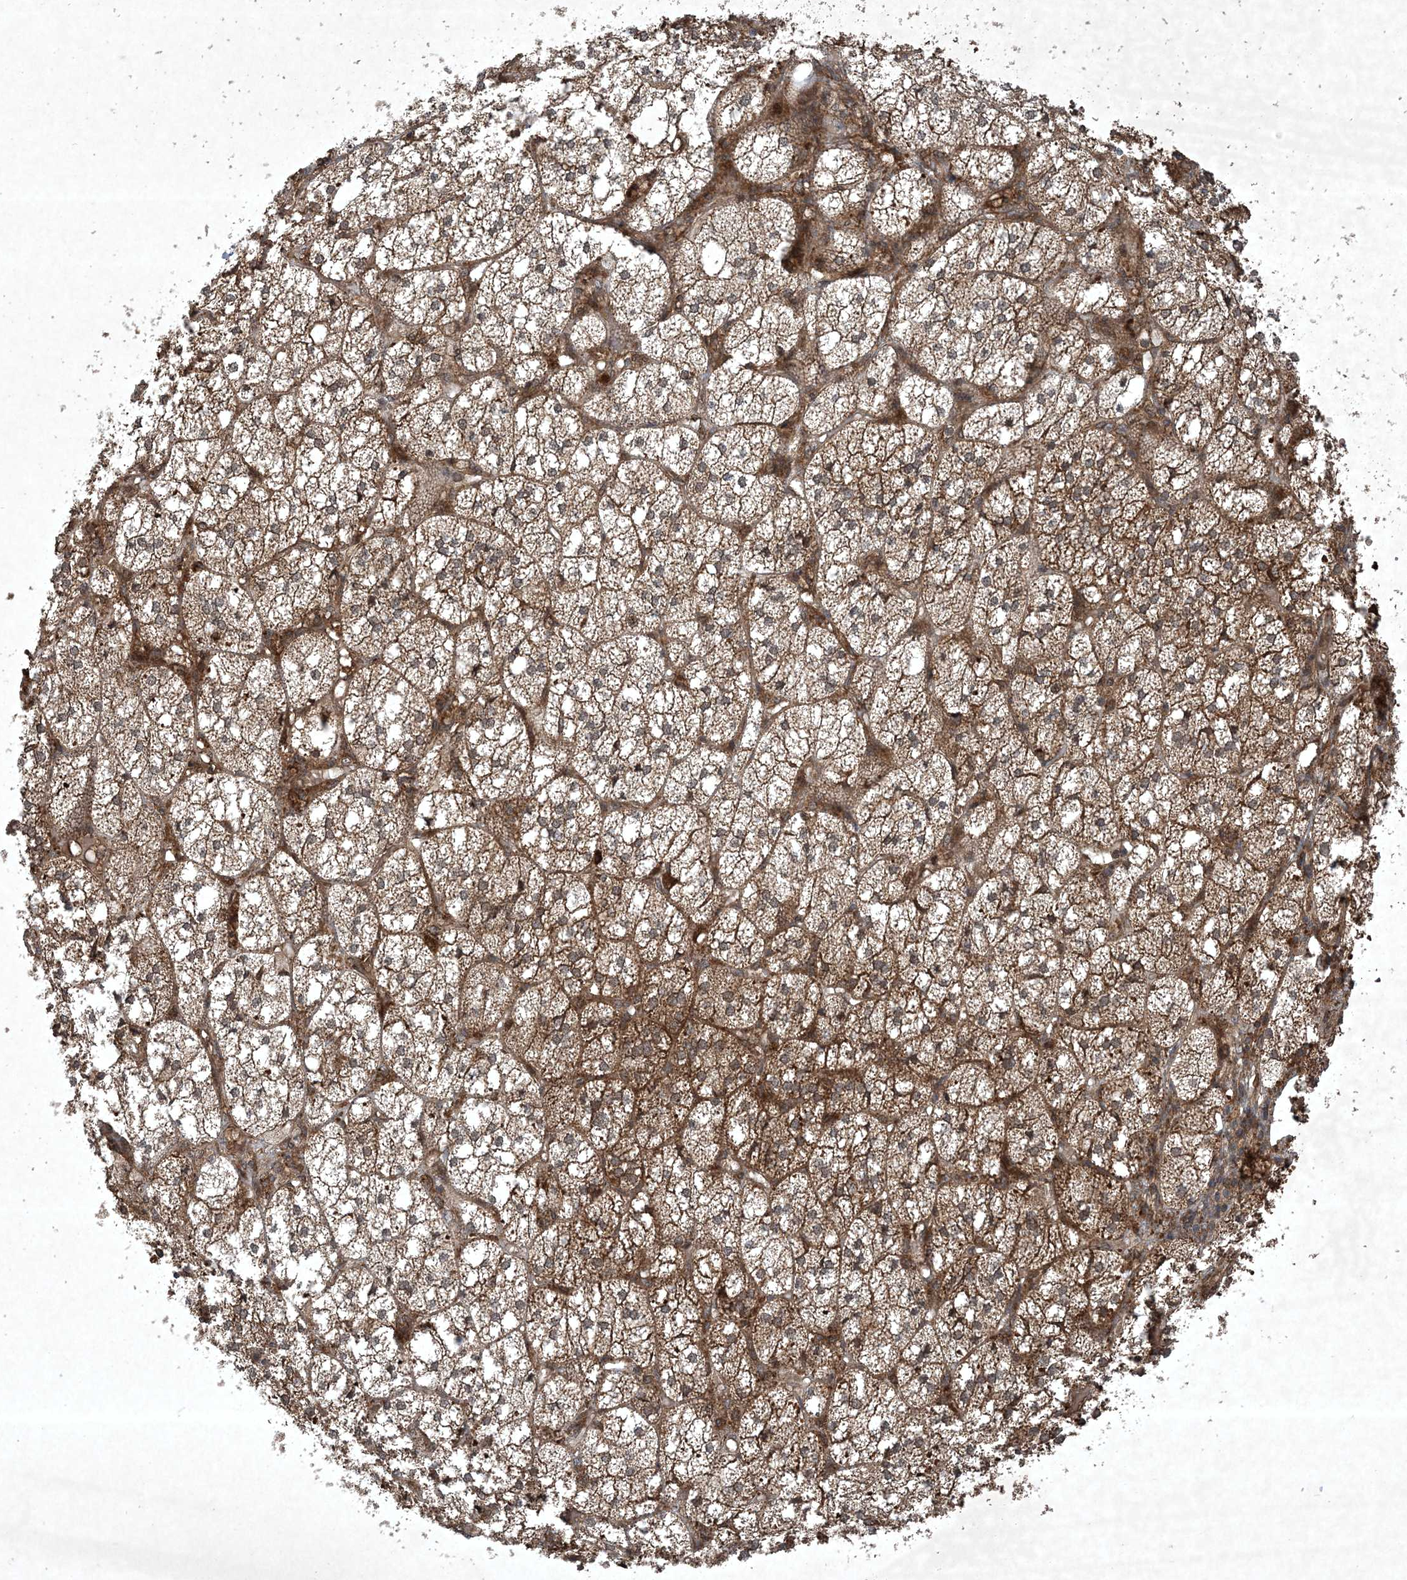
{"staining": {"intensity": "strong", "quantity": ">75%", "location": "cytoplasmic/membranous"}, "tissue": "adrenal gland", "cell_type": "Glandular cells", "image_type": "normal", "snomed": [{"axis": "morphology", "description": "Normal tissue, NOS"}, {"axis": "topography", "description": "Adrenal gland"}], "caption": "Immunohistochemistry (IHC) image of normal adrenal gland stained for a protein (brown), which reveals high levels of strong cytoplasmic/membranous expression in approximately >75% of glandular cells.", "gene": "GNG5", "patient": {"sex": "female", "age": 61}}